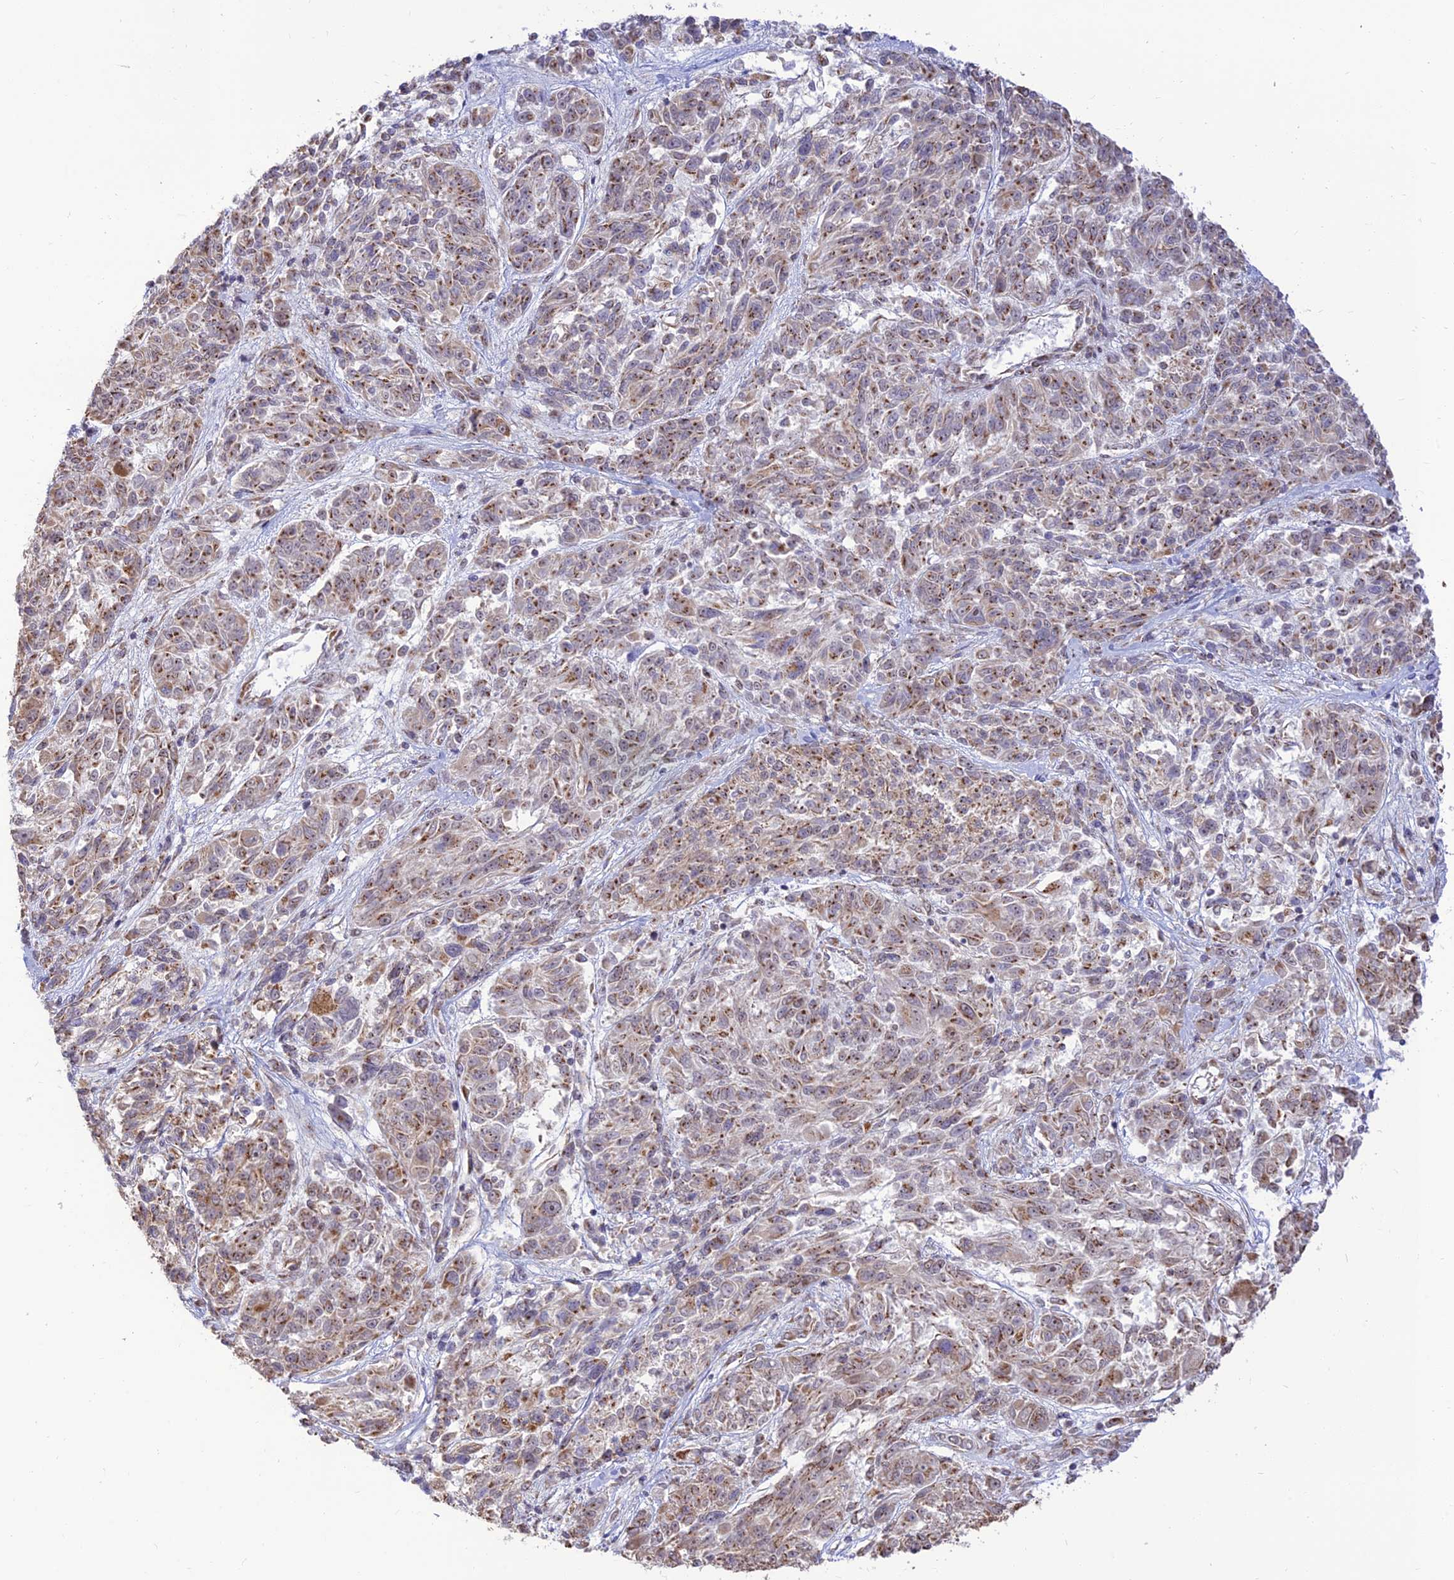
{"staining": {"intensity": "moderate", "quantity": ">75%", "location": "cytoplasmic/membranous"}, "tissue": "melanoma", "cell_type": "Tumor cells", "image_type": "cancer", "snomed": [{"axis": "morphology", "description": "Malignant melanoma, NOS"}, {"axis": "topography", "description": "Skin"}], "caption": "Moderate cytoplasmic/membranous positivity for a protein is appreciated in approximately >75% of tumor cells of melanoma using immunohistochemistry (IHC).", "gene": "GOLGA3", "patient": {"sex": "male", "age": 53}}